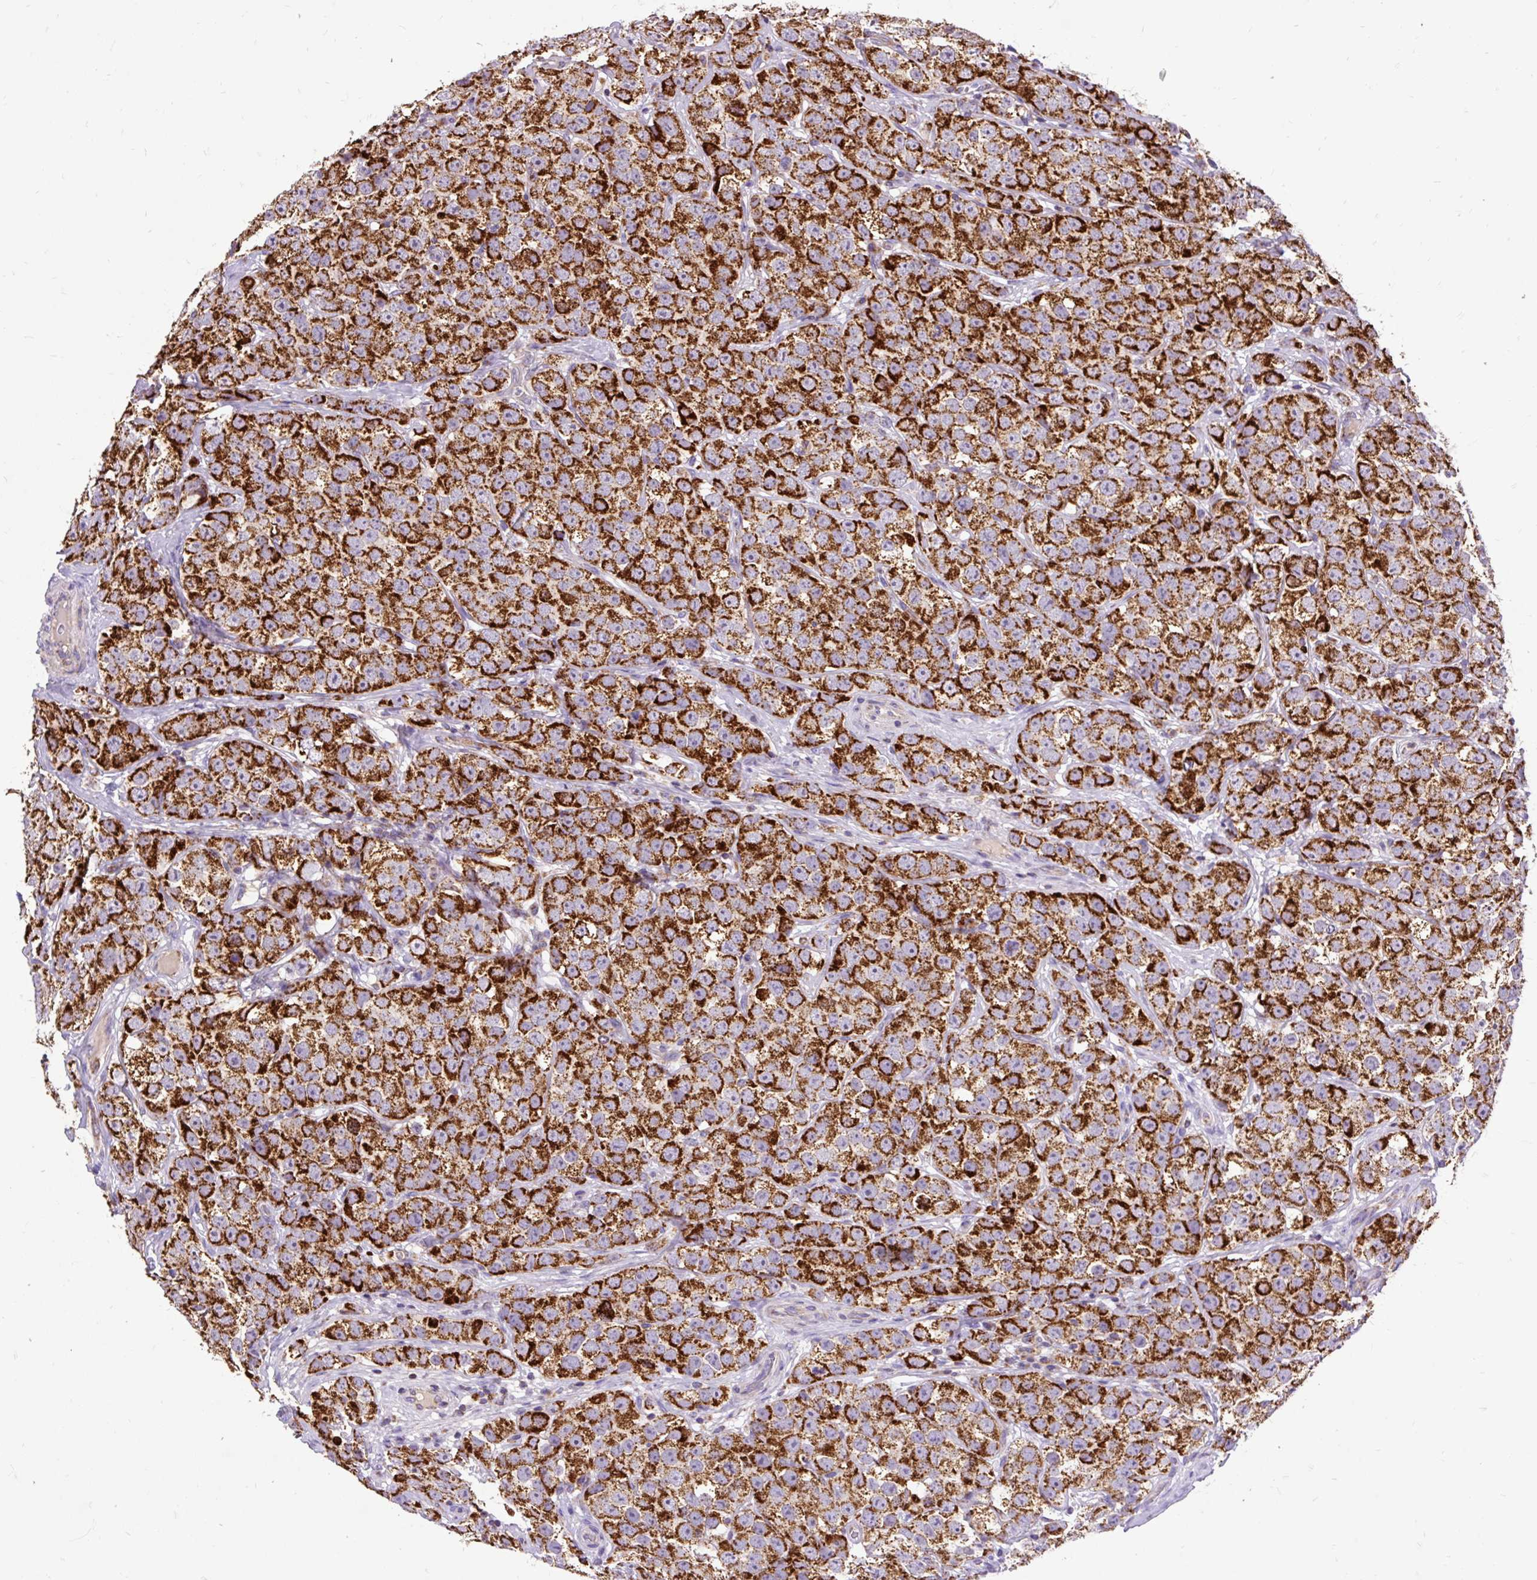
{"staining": {"intensity": "strong", "quantity": ">75%", "location": "cytoplasmic/membranous"}, "tissue": "testis cancer", "cell_type": "Tumor cells", "image_type": "cancer", "snomed": [{"axis": "morphology", "description": "Seminoma, NOS"}, {"axis": "topography", "description": "Testis"}], "caption": "Immunohistochemical staining of seminoma (testis) reveals high levels of strong cytoplasmic/membranous staining in about >75% of tumor cells. (Brightfield microscopy of DAB IHC at high magnification).", "gene": "TOMM40", "patient": {"sex": "male", "age": 28}}